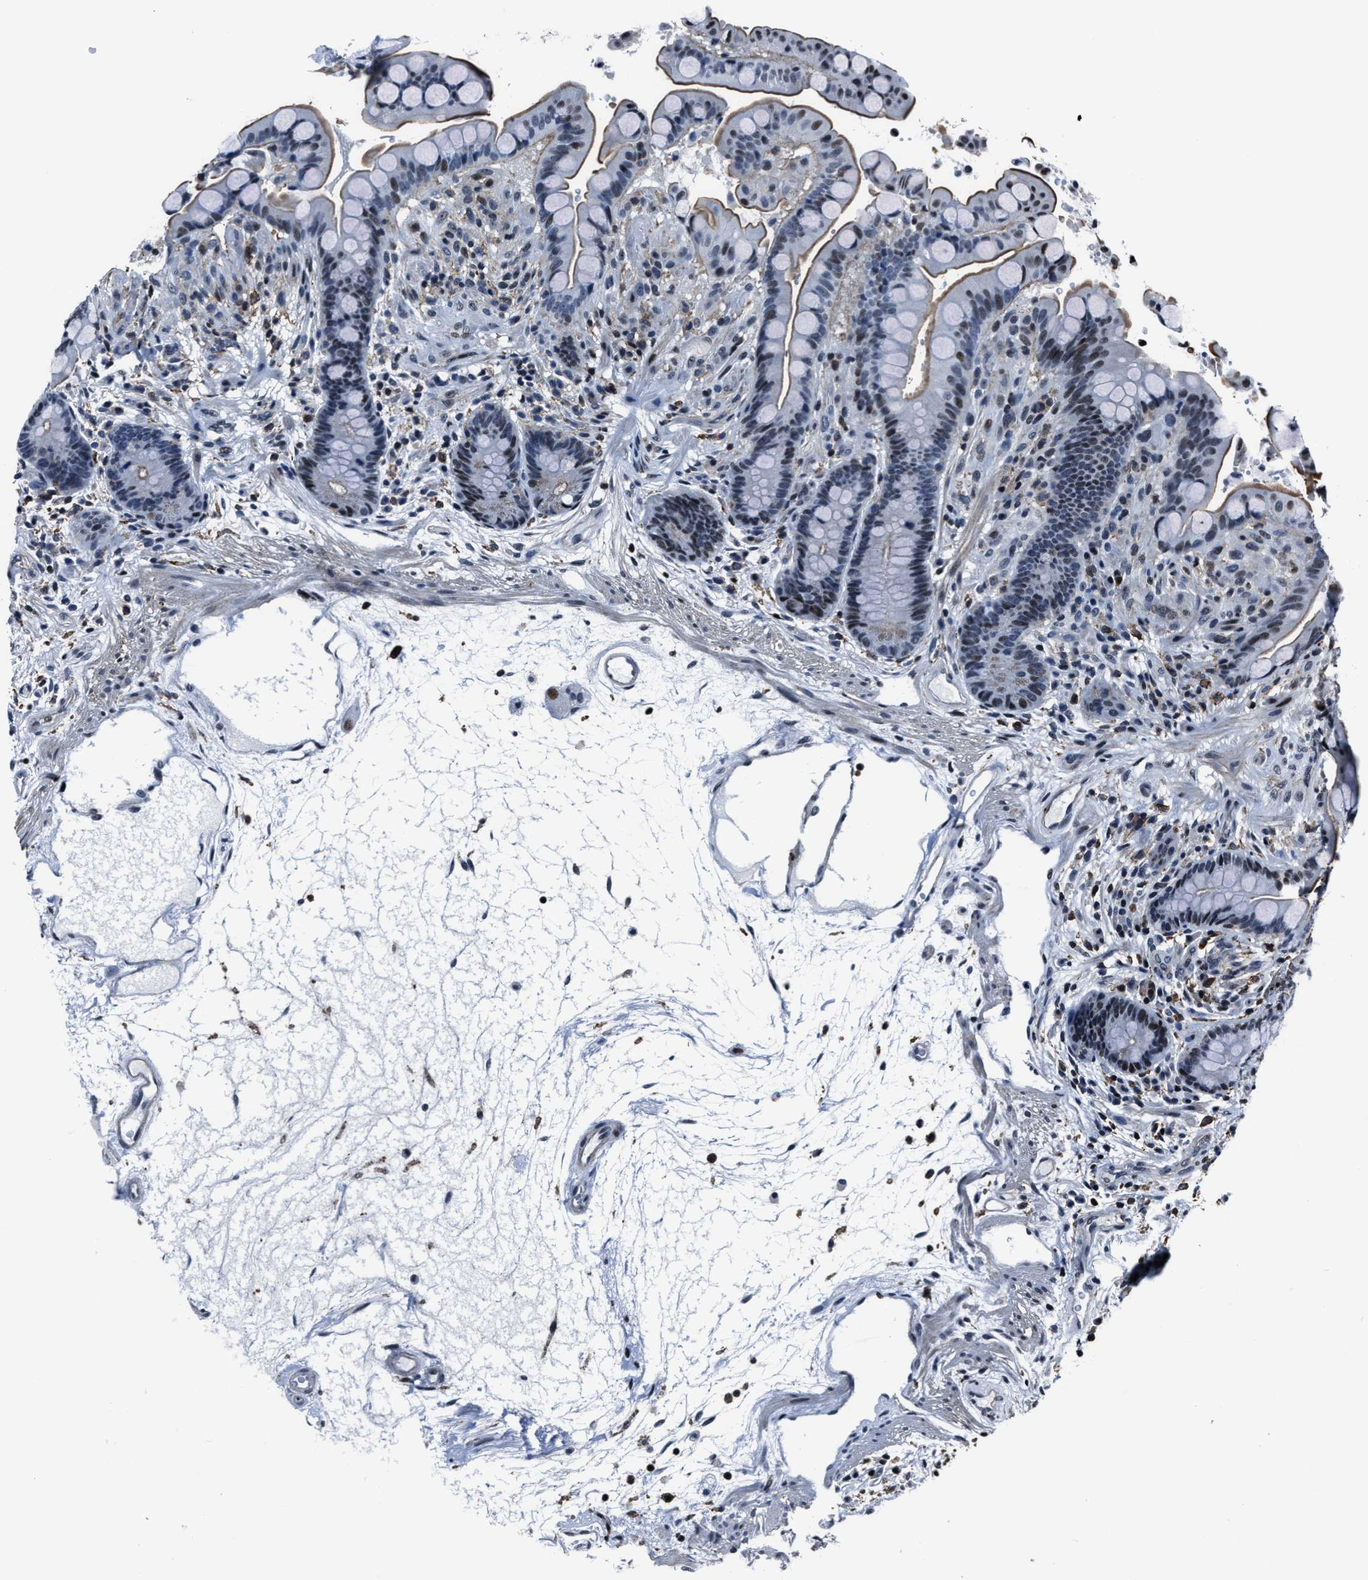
{"staining": {"intensity": "moderate", "quantity": "25%-75%", "location": "nuclear"}, "tissue": "colon", "cell_type": "Endothelial cells", "image_type": "normal", "snomed": [{"axis": "morphology", "description": "Normal tissue, NOS"}, {"axis": "topography", "description": "Colon"}], "caption": "Endothelial cells demonstrate moderate nuclear staining in approximately 25%-75% of cells in benign colon. (brown staining indicates protein expression, while blue staining denotes nuclei).", "gene": "PPIE", "patient": {"sex": "male", "age": 73}}